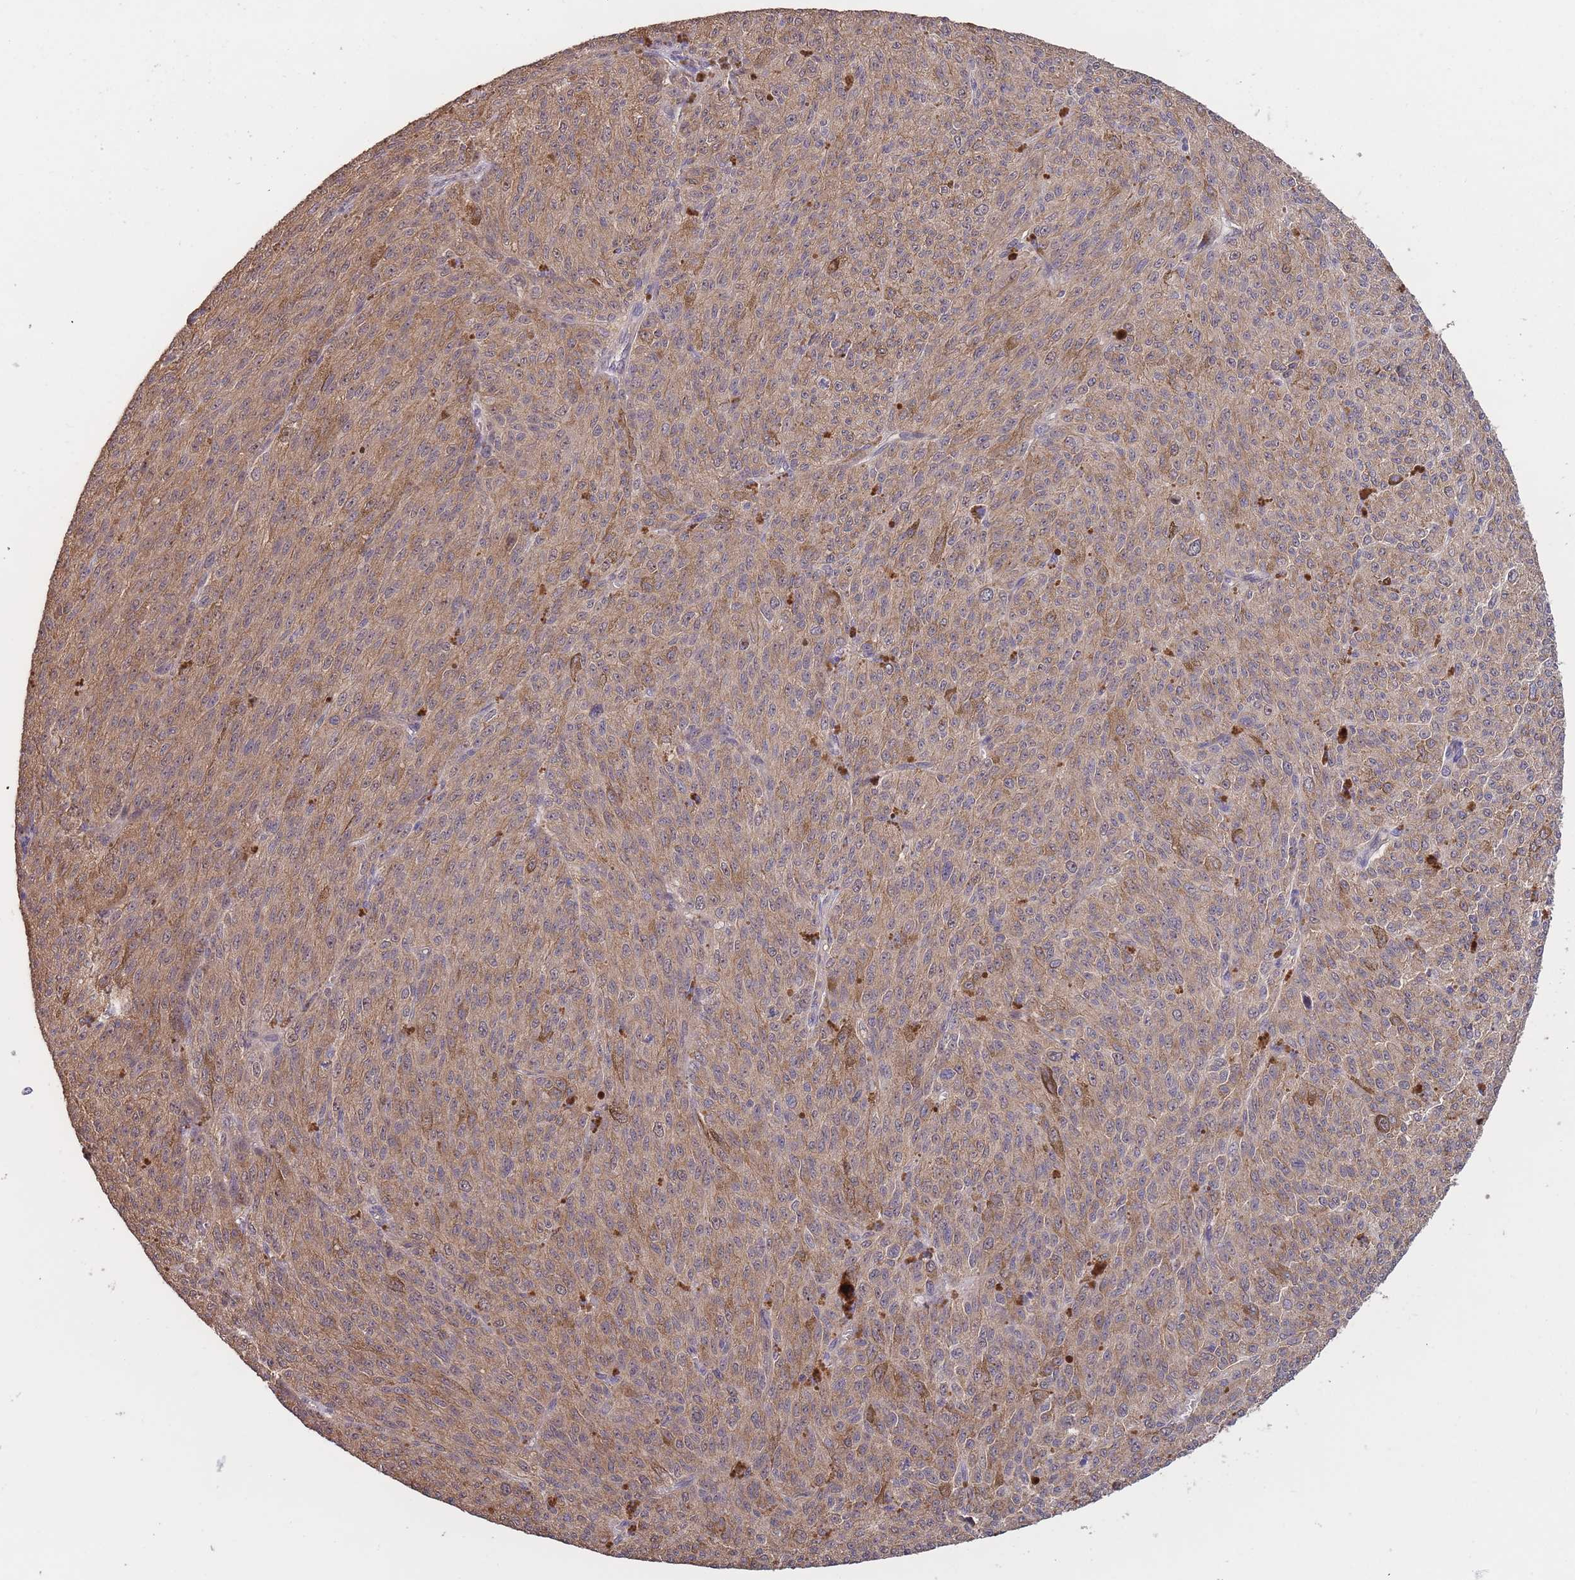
{"staining": {"intensity": "weak", "quantity": ">75%", "location": "cytoplasmic/membranous"}, "tissue": "melanoma", "cell_type": "Tumor cells", "image_type": "cancer", "snomed": [{"axis": "morphology", "description": "Malignant melanoma, NOS"}, {"axis": "topography", "description": "Skin"}], "caption": "A histopathology image of malignant melanoma stained for a protein demonstrates weak cytoplasmic/membranous brown staining in tumor cells. The protein of interest is stained brown, and the nuclei are stained in blue (DAB IHC with brightfield microscopy, high magnification).", "gene": "KIAA1755", "patient": {"sex": "female", "age": 52}}